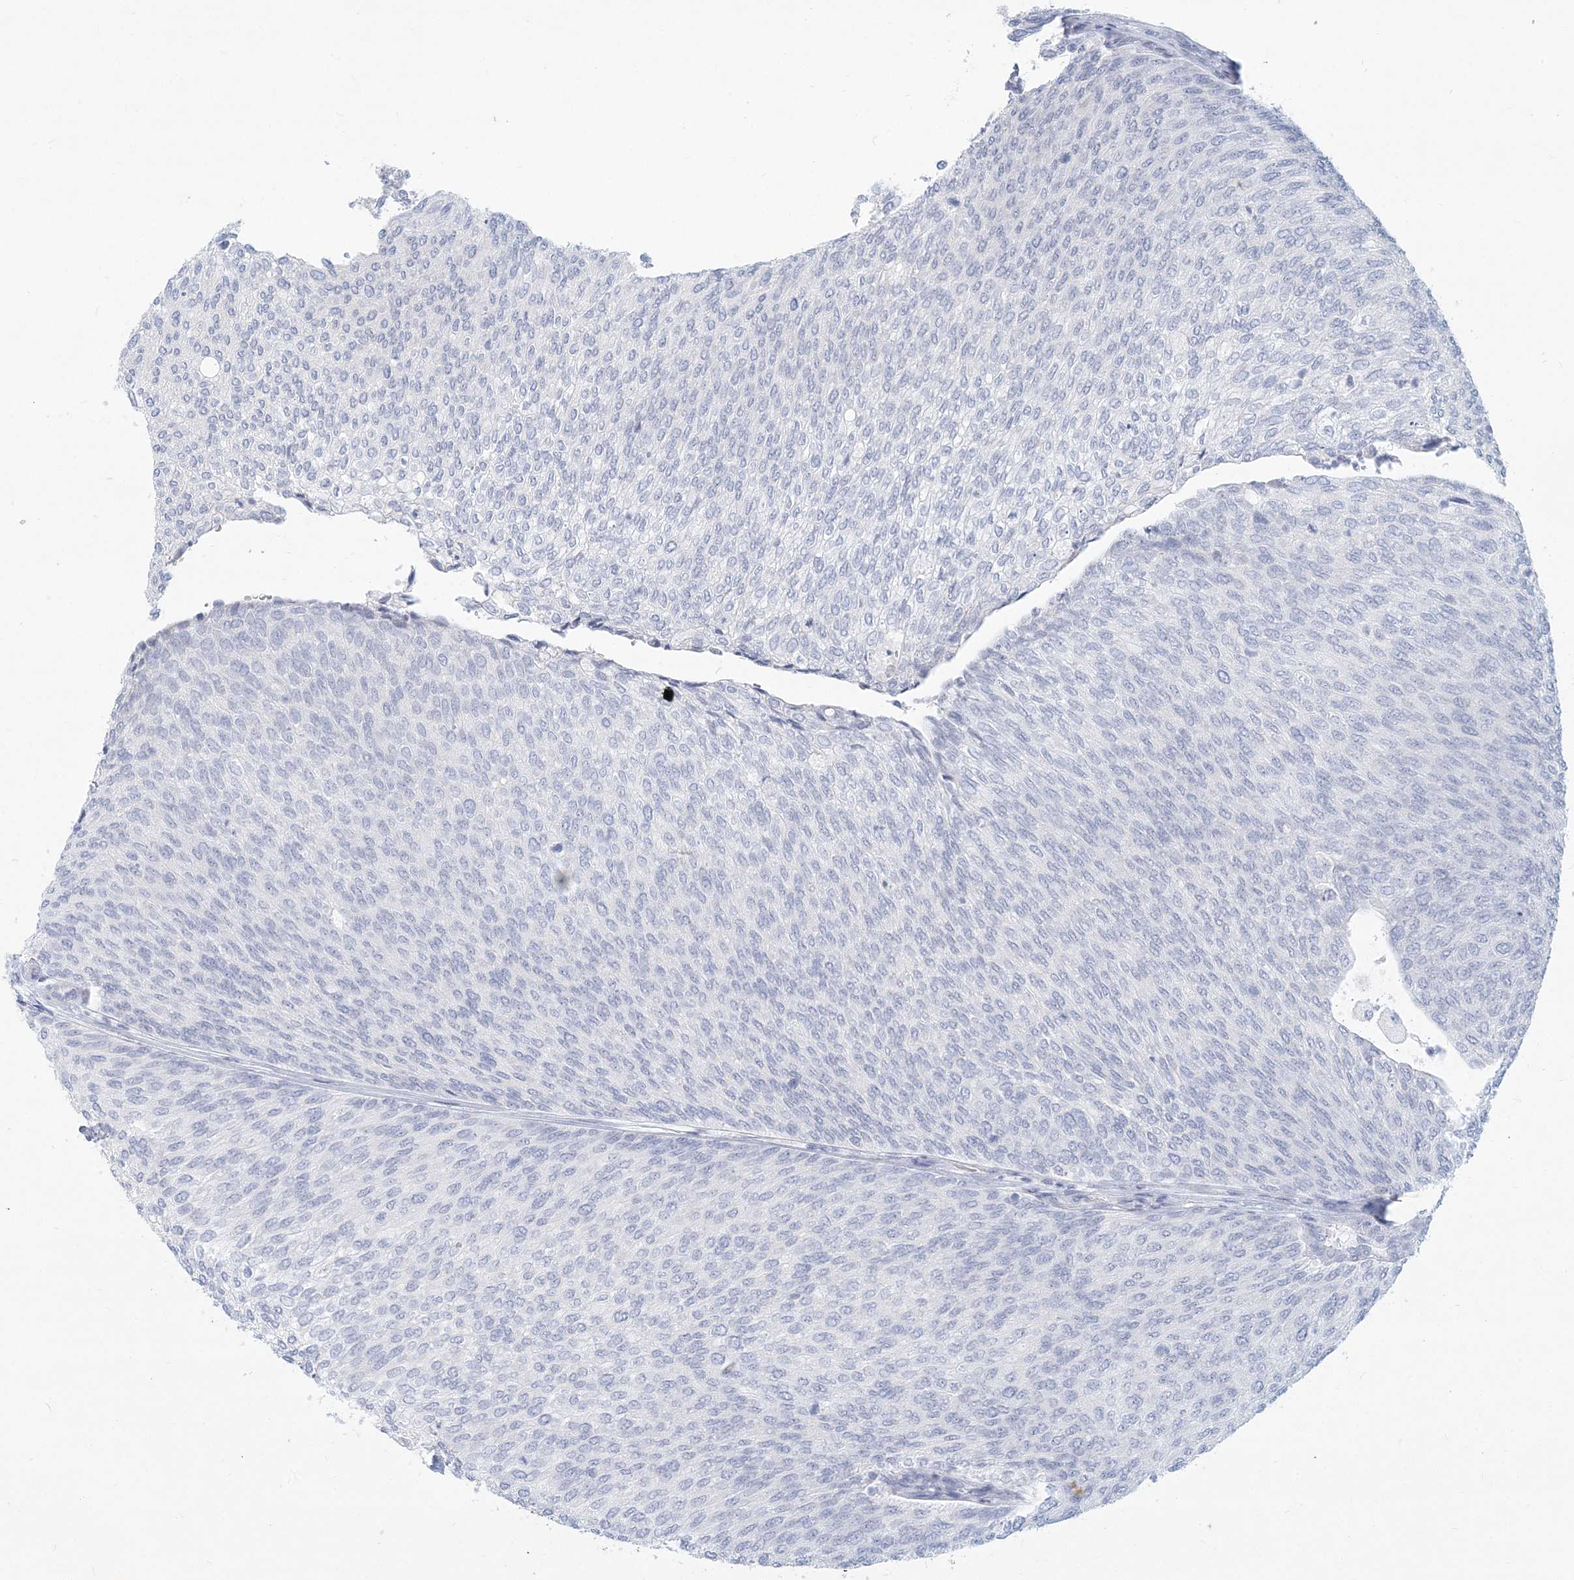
{"staining": {"intensity": "negative", "quantity": "none", "location": "none"}, "tissue": "urothelial cancer", "cell_type": "Tumor cells", "image_type": "cancer", "snomed": [{"axis": "morphology", "description": "Urothelial carcinoma, Low grade"}, {"axis": "topography", "description": "Urinary bladder"}], "caption": "IHC of human urothelial carcinoma (low-grade) reveals no staining in tumor cells.", "gene": "CSN1S1", "patient": {"sex": "female", "age": 79}}